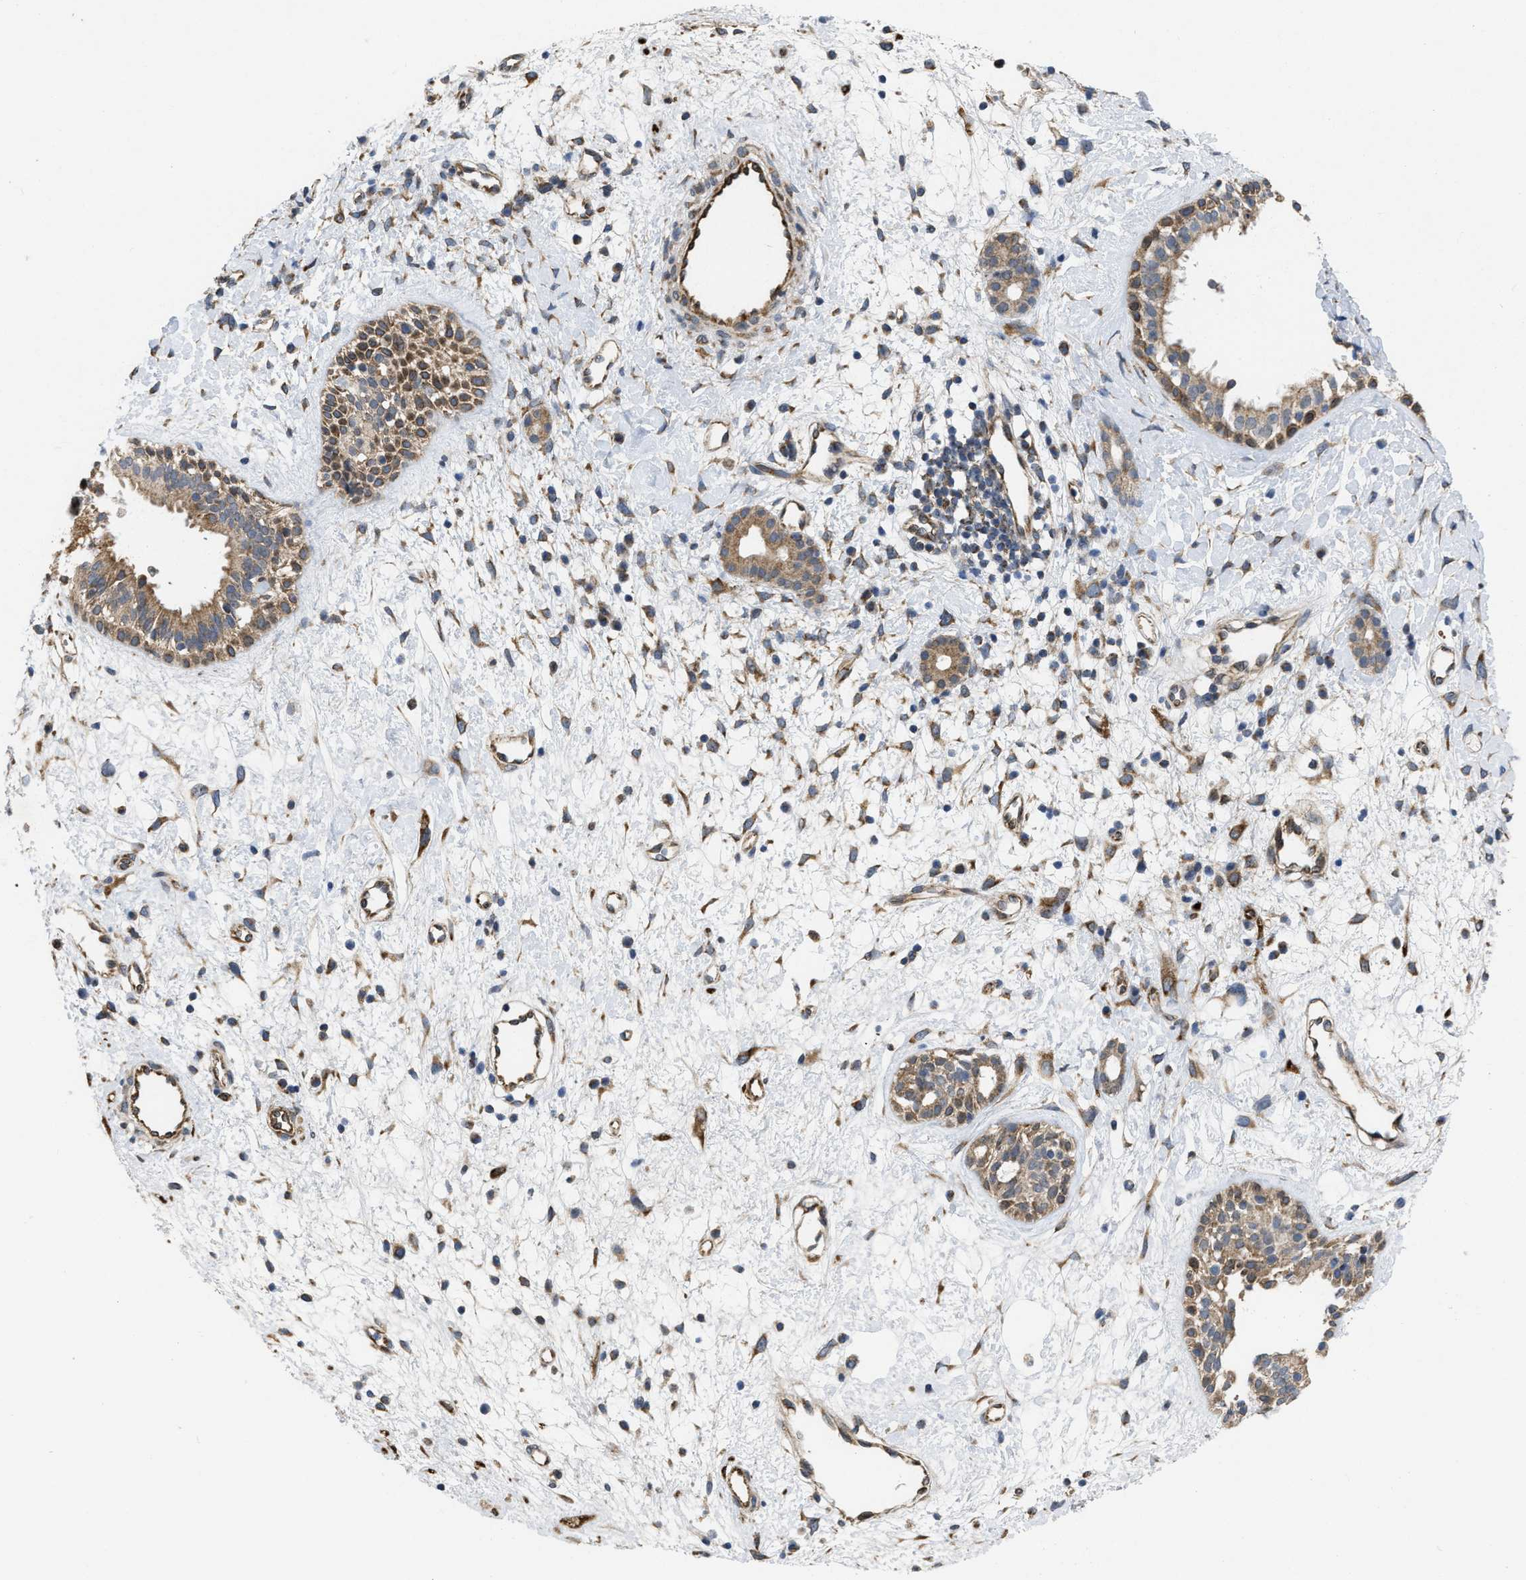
{"staining": {"intensity": "moderate", "quantity": ">75%", "location": "cytoplasmic/membranous"}, "tissue": "nasopharynx", "cell_type": "Respiratory epithelial cells", "image_type": "normal", "snomed": [{"axis": "morphology", "description": "Normal tissue, NOS"}, {"axis": "topography", "description": "Nasopharynx"}], "caption": "Unremarkable nasopharynx demonstrates moderate cytoplasmic/membranous positivity in about >75% of respiratory epithelial cells, visualized by immunohistochemistry. (brown staining indicates protein expression, while blue staining denotes nuclei).", "gene": "EOGT", "patient": {"sex": "male", "age": 22}}